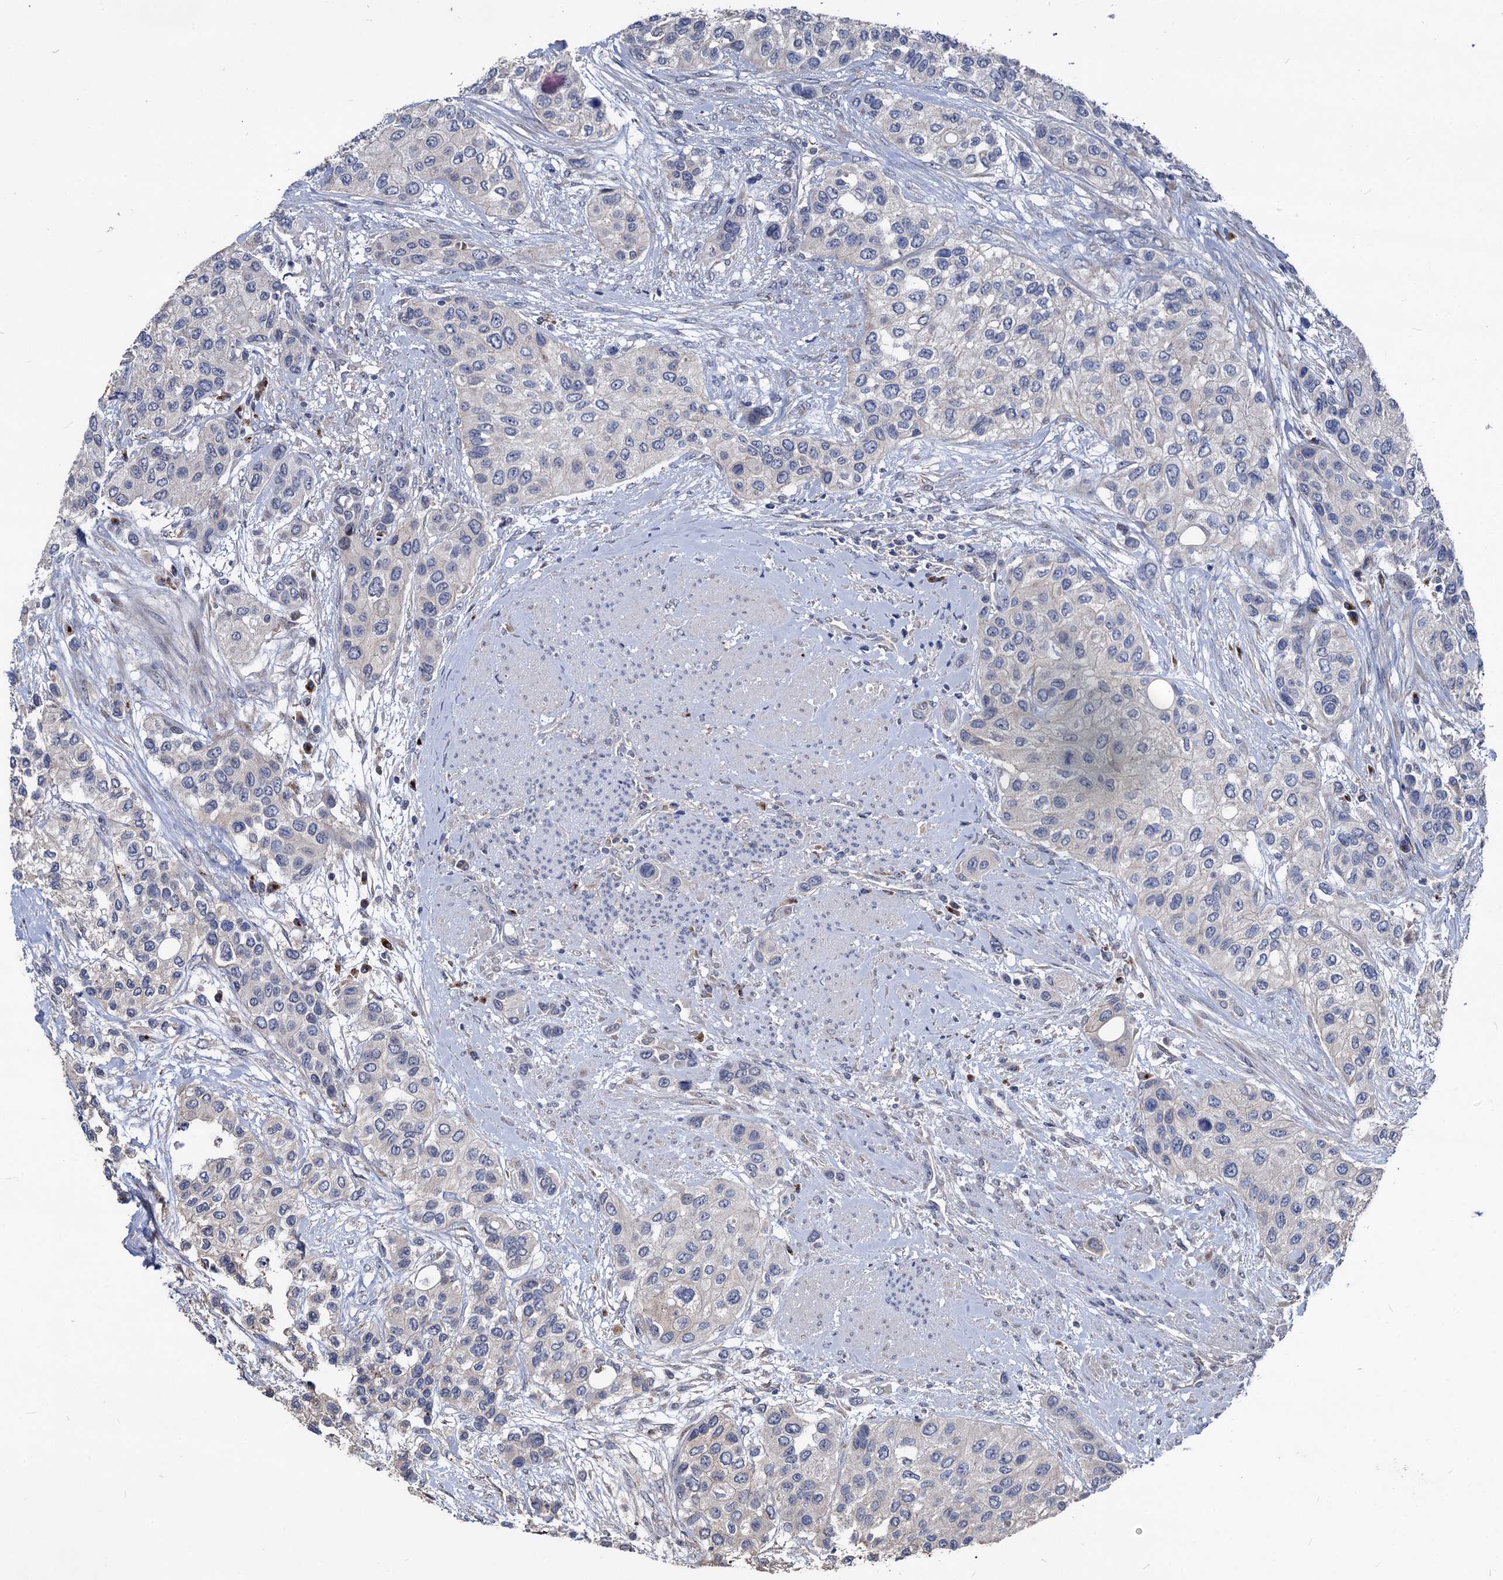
{"staining": {"intensity": "negative", "quantity": "none", "location": "none"}, "tissue": "urothelial cancer", "cell_type": "Tumor cells", "image_type": "cancer", "snomed": [{"axis": "morphology", "description": "Normal tissue, NOS"}, {"axis": "morphology", "description": "Urothelial carcinoma, High grade"}, {"axis": "topography", "description": "Vascular tissue"}, {"axis": "topography", "description": "Urinary bladder"}], "caption": "Immunohistochemistry (IHC) photomicrograph of urothelial cancer stained for a protein (brown), which reveals no positivity in tumor cells.", "gene": "SMAGP", "patient": {"sex": "female", "age": 56}}